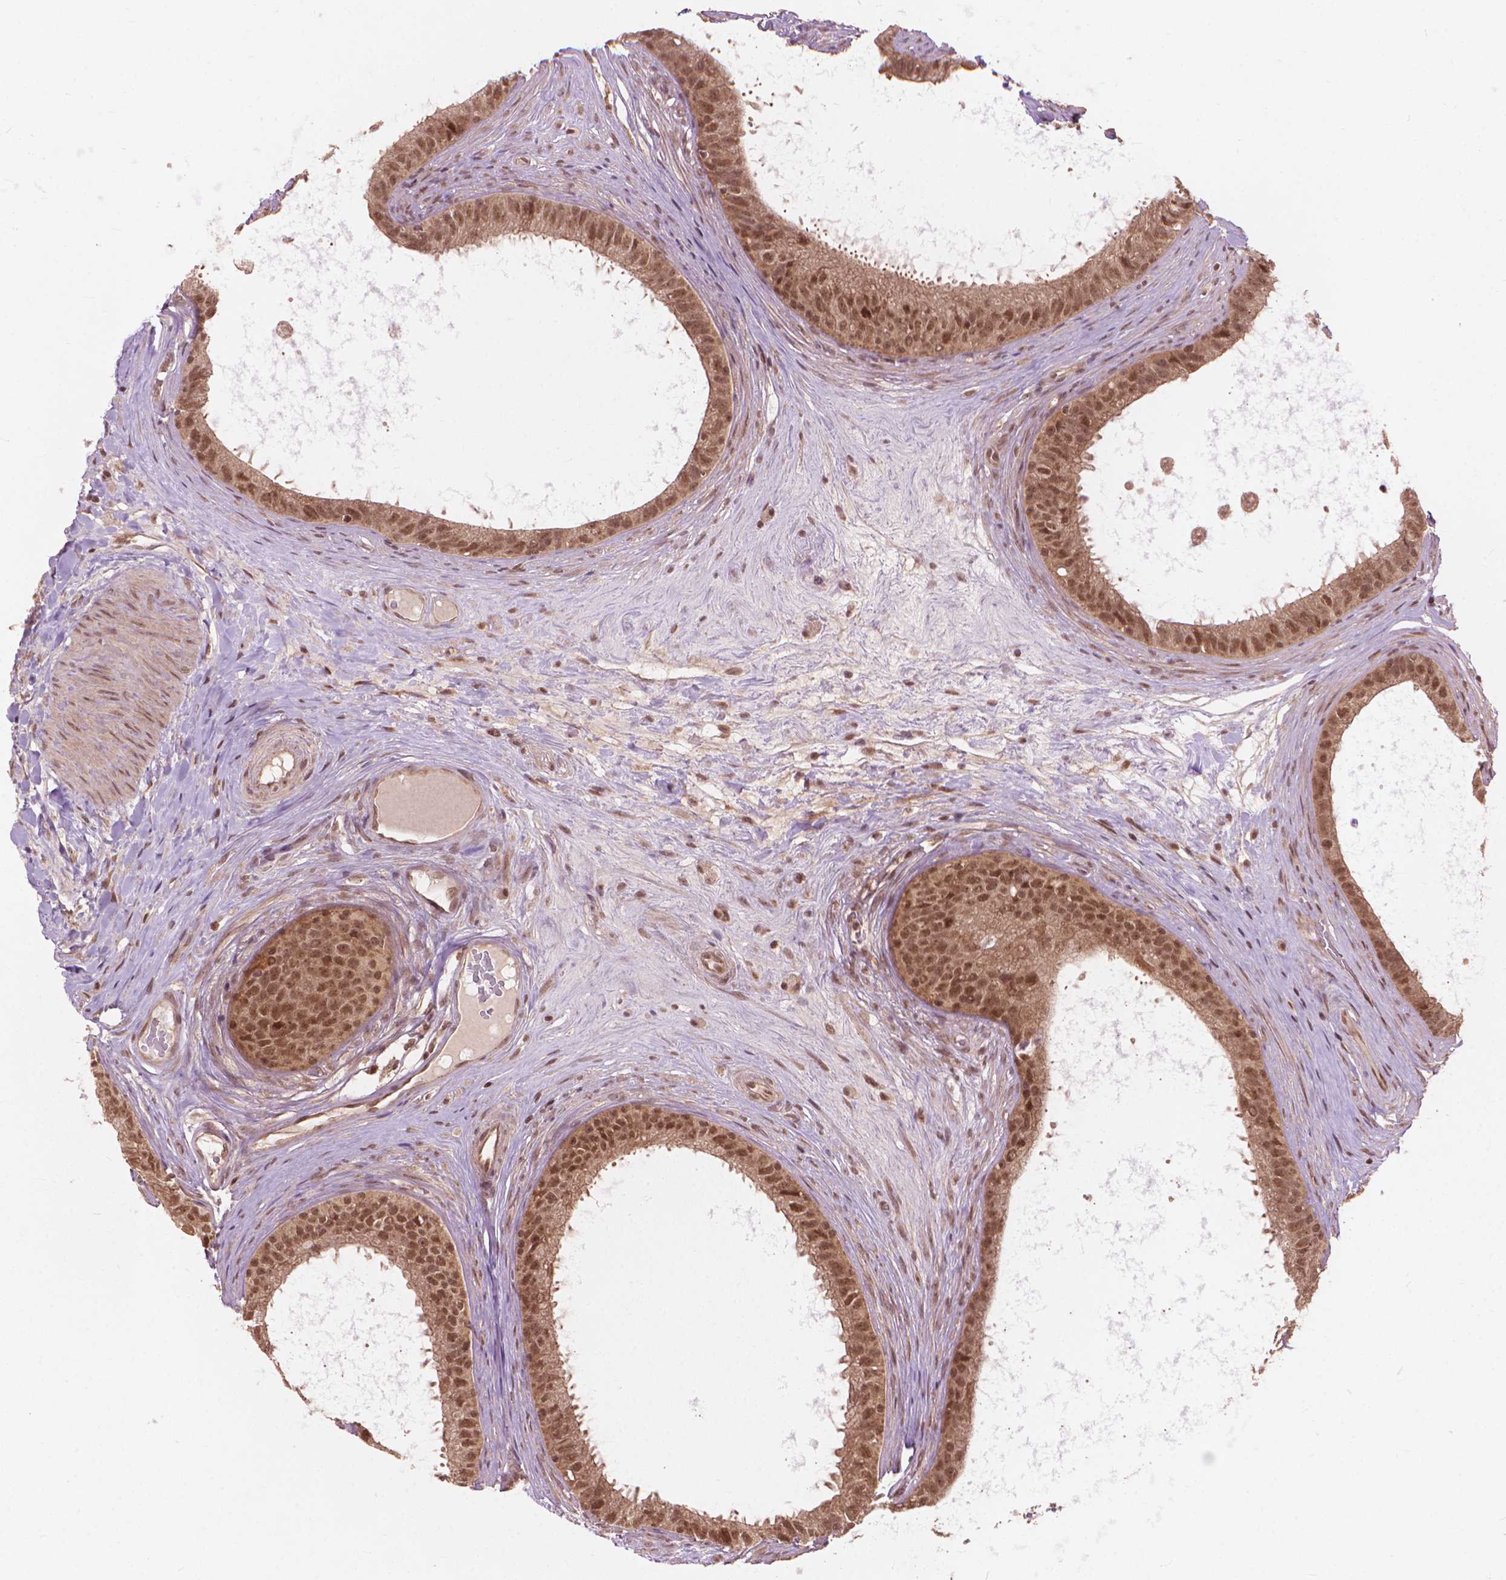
{"staining": {"intensity": "moderate", "quantity": ">75%", "location": "nuclear"}, "tissue": "epididymis", "cell_type": "Glandular cells", "image_type": "normal", "snomed": [{"axis": "morphology", "description": "Normal tissue, NOS"}, {"axis": "topography", "description": "Epididymis"}], "caption": "IHC of benign epididymis demonstrates medium levels of moderate nuclear staining in approximately >75% of glandular cells. The protein of interest is stained brown, and the nuclei are stained in blue (DAB (3,3'-diaminobenzidine) IHC with brightfield microscopy, high magnification).", "gene": "SSU72", "patient": {"sex": "male", "age": 59}}